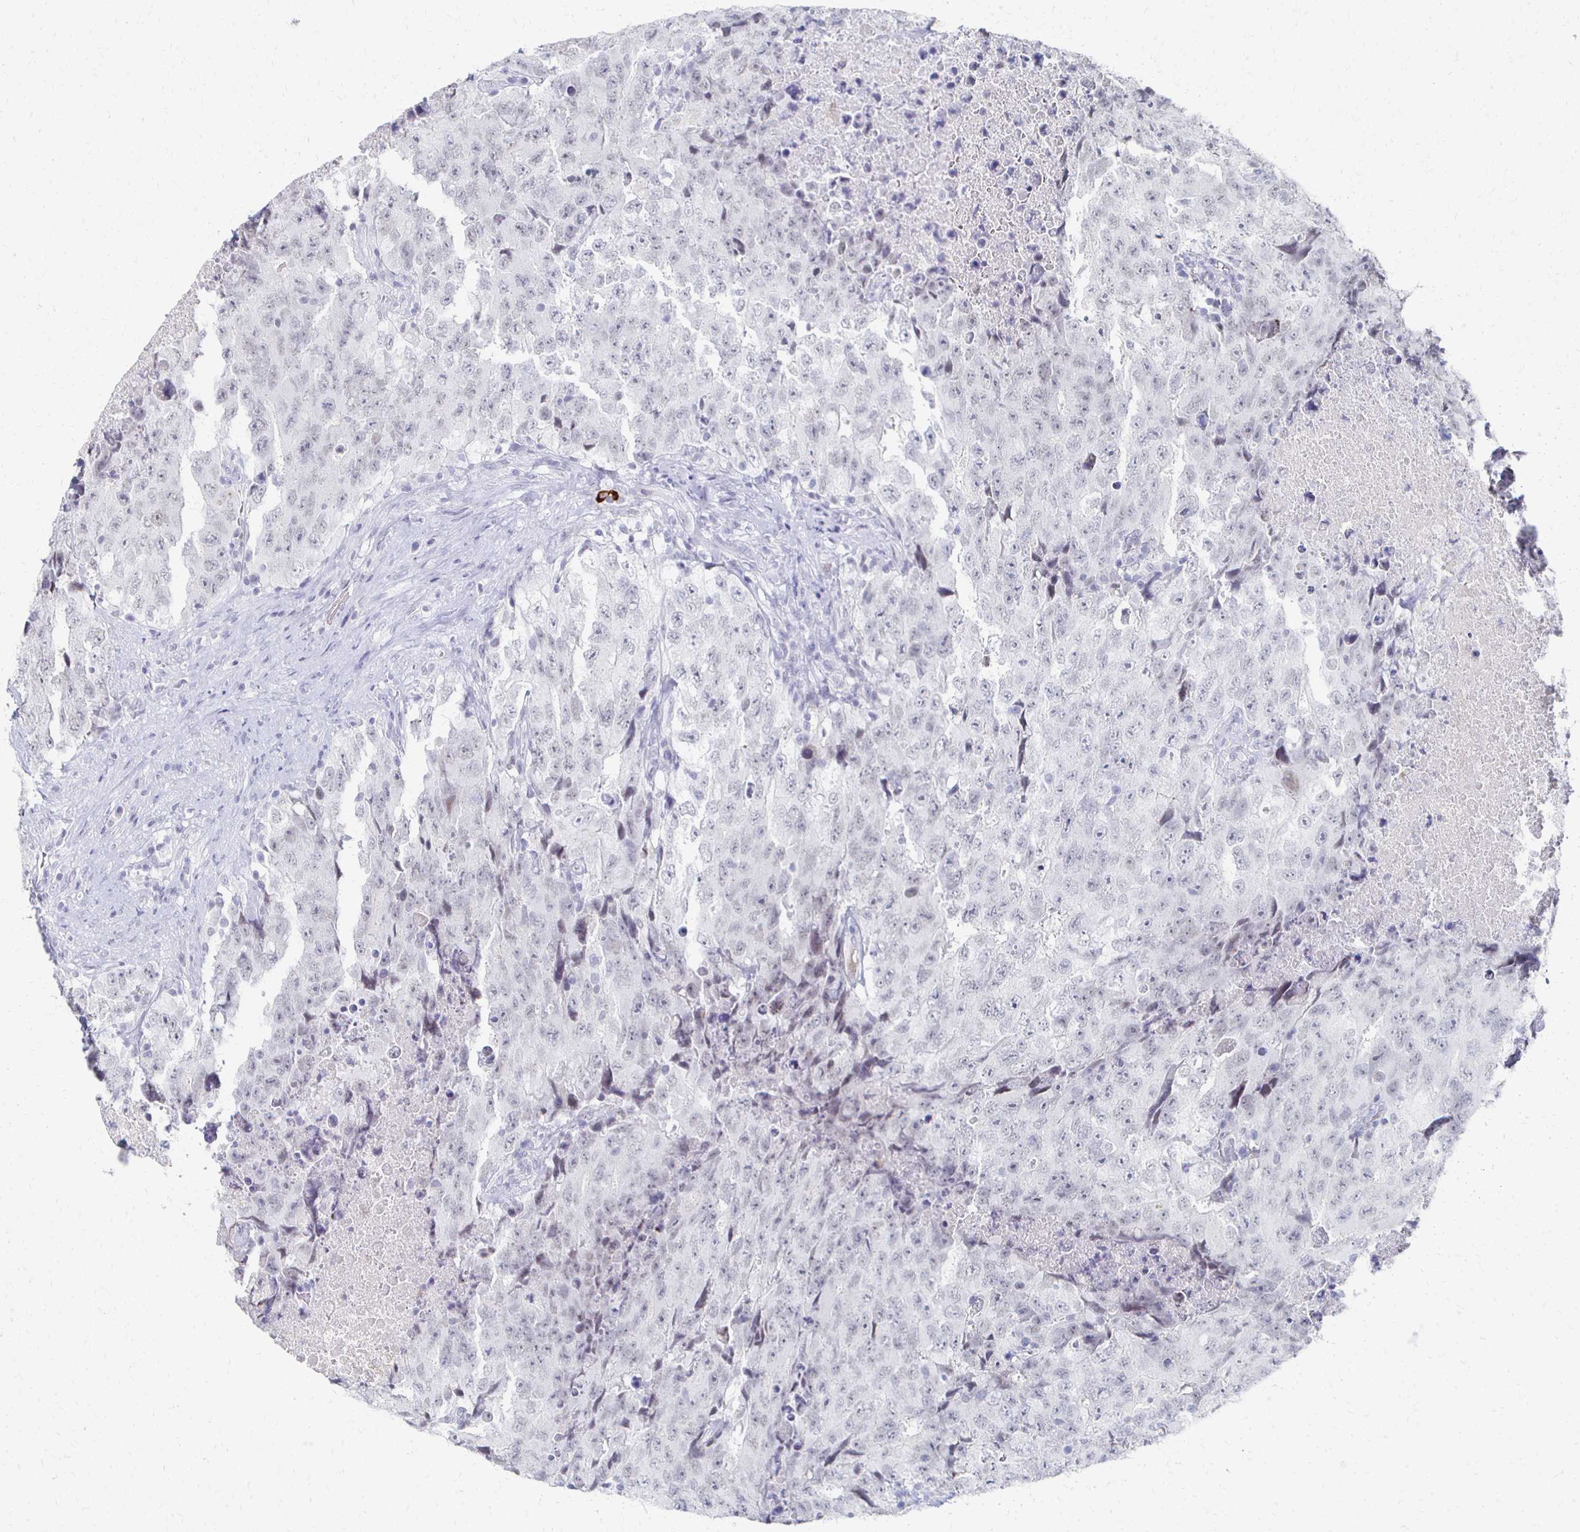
{"staining": {"intensity": "negative", "quantity": "none", "location": "none"}, "tissue": "testis cancer", "cell_type": "Tumor cells", "image_type": "cancer", "snomed": [{"axis": "morphology", "description": "Carcinoma, Embryonal, NOS"}, {"axis": "topography", "description": "Testis"}], "caption": "The immunohistochemistry (IHC) micrograph has no significant staining in tumor cells of testis embryonal carcinoma tissue.", "gene": "CXCR2", "patient": {"sex": "male", "age": 24}}